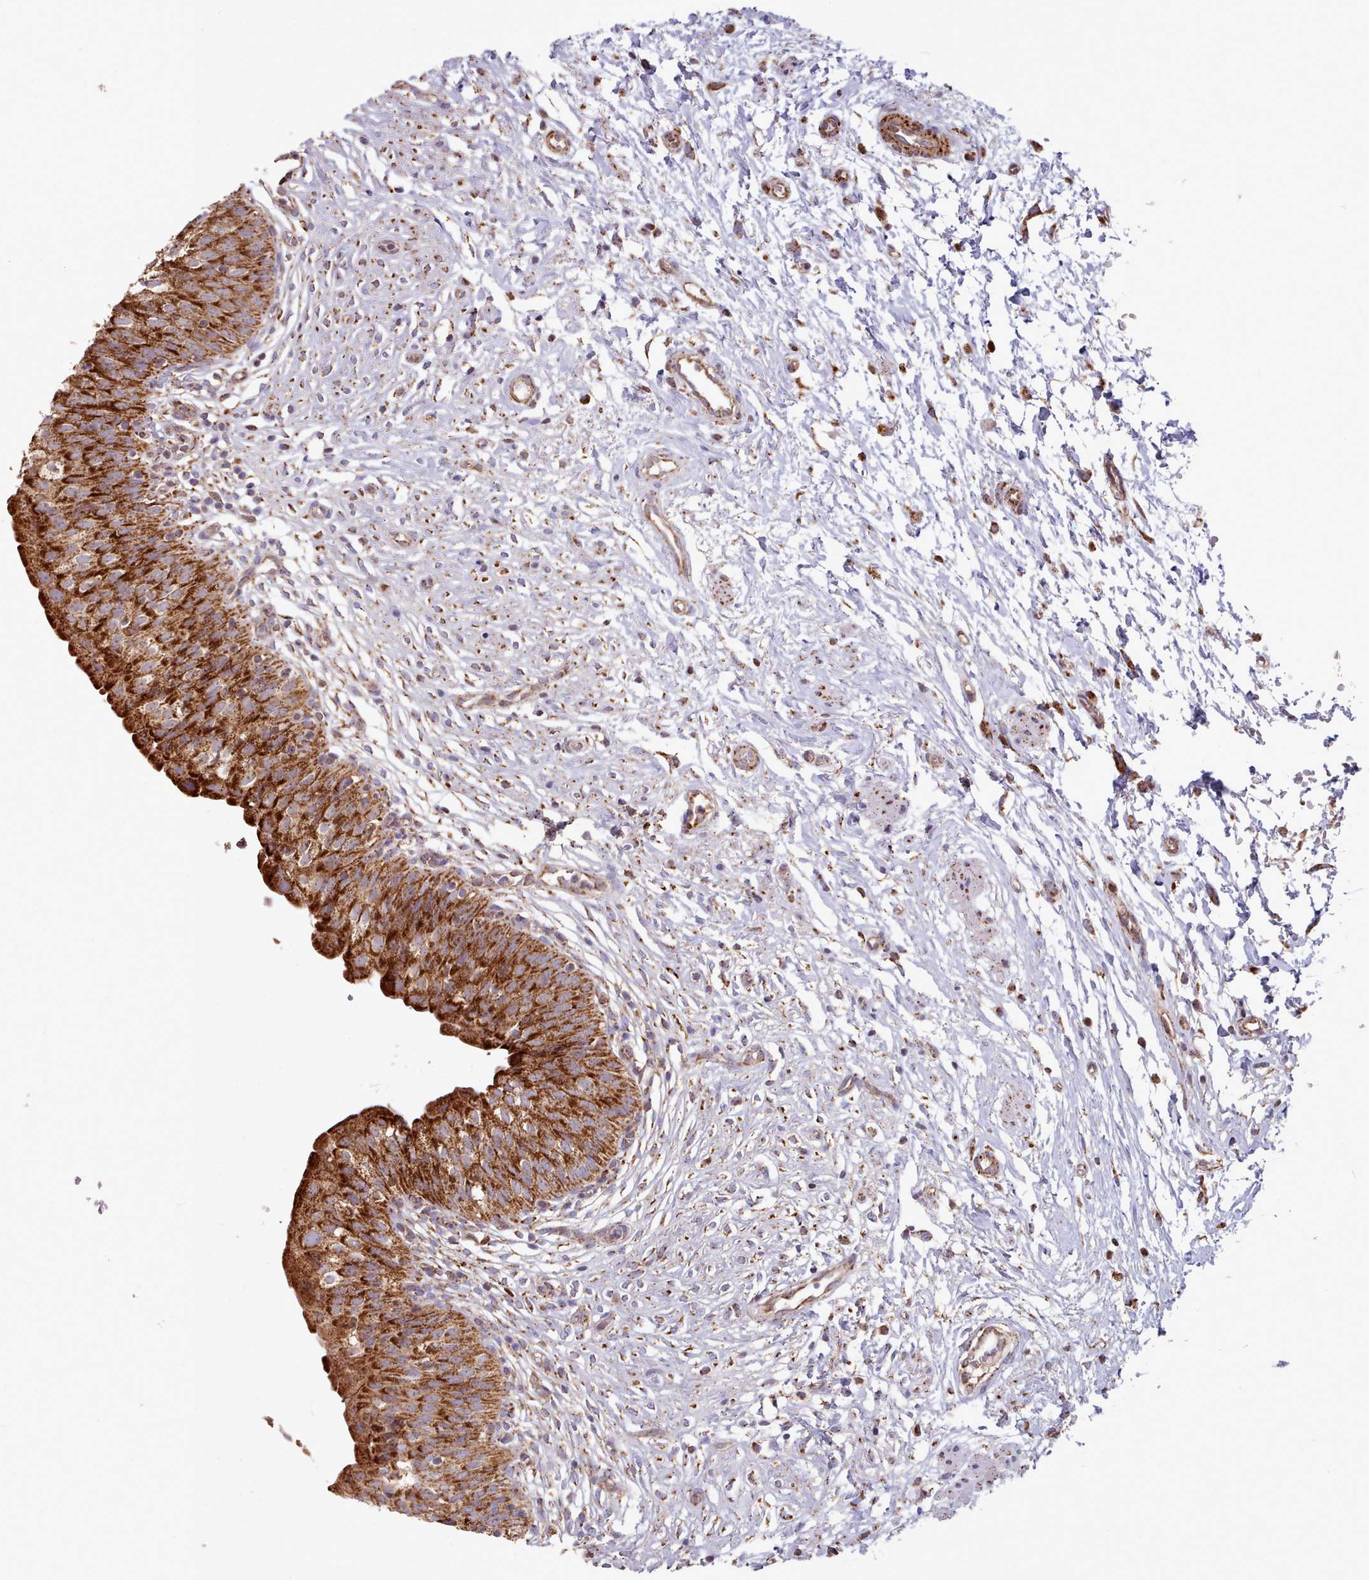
{"staining": {"intensity": "strong", "quantity": ">75%", "location": "cytoplasmic/membranous"}, "tissue": "urinary bladder", "cell_type": "Urothelial cells", "image_type": "normal", "snomed": [{"axis": "morphology", "description": "Normal tissue, NOS"}, {"axis": "topography", "description": "Urinary bladder"}], "caption": "Benign urinary bladder displays strong cytoplasmic/membranous expression in approximately >75% of urothelial cells, visualized by immunohistochemistry.", "gene": "HSDL2", "patient": {"sex": "male", "age": 55}}